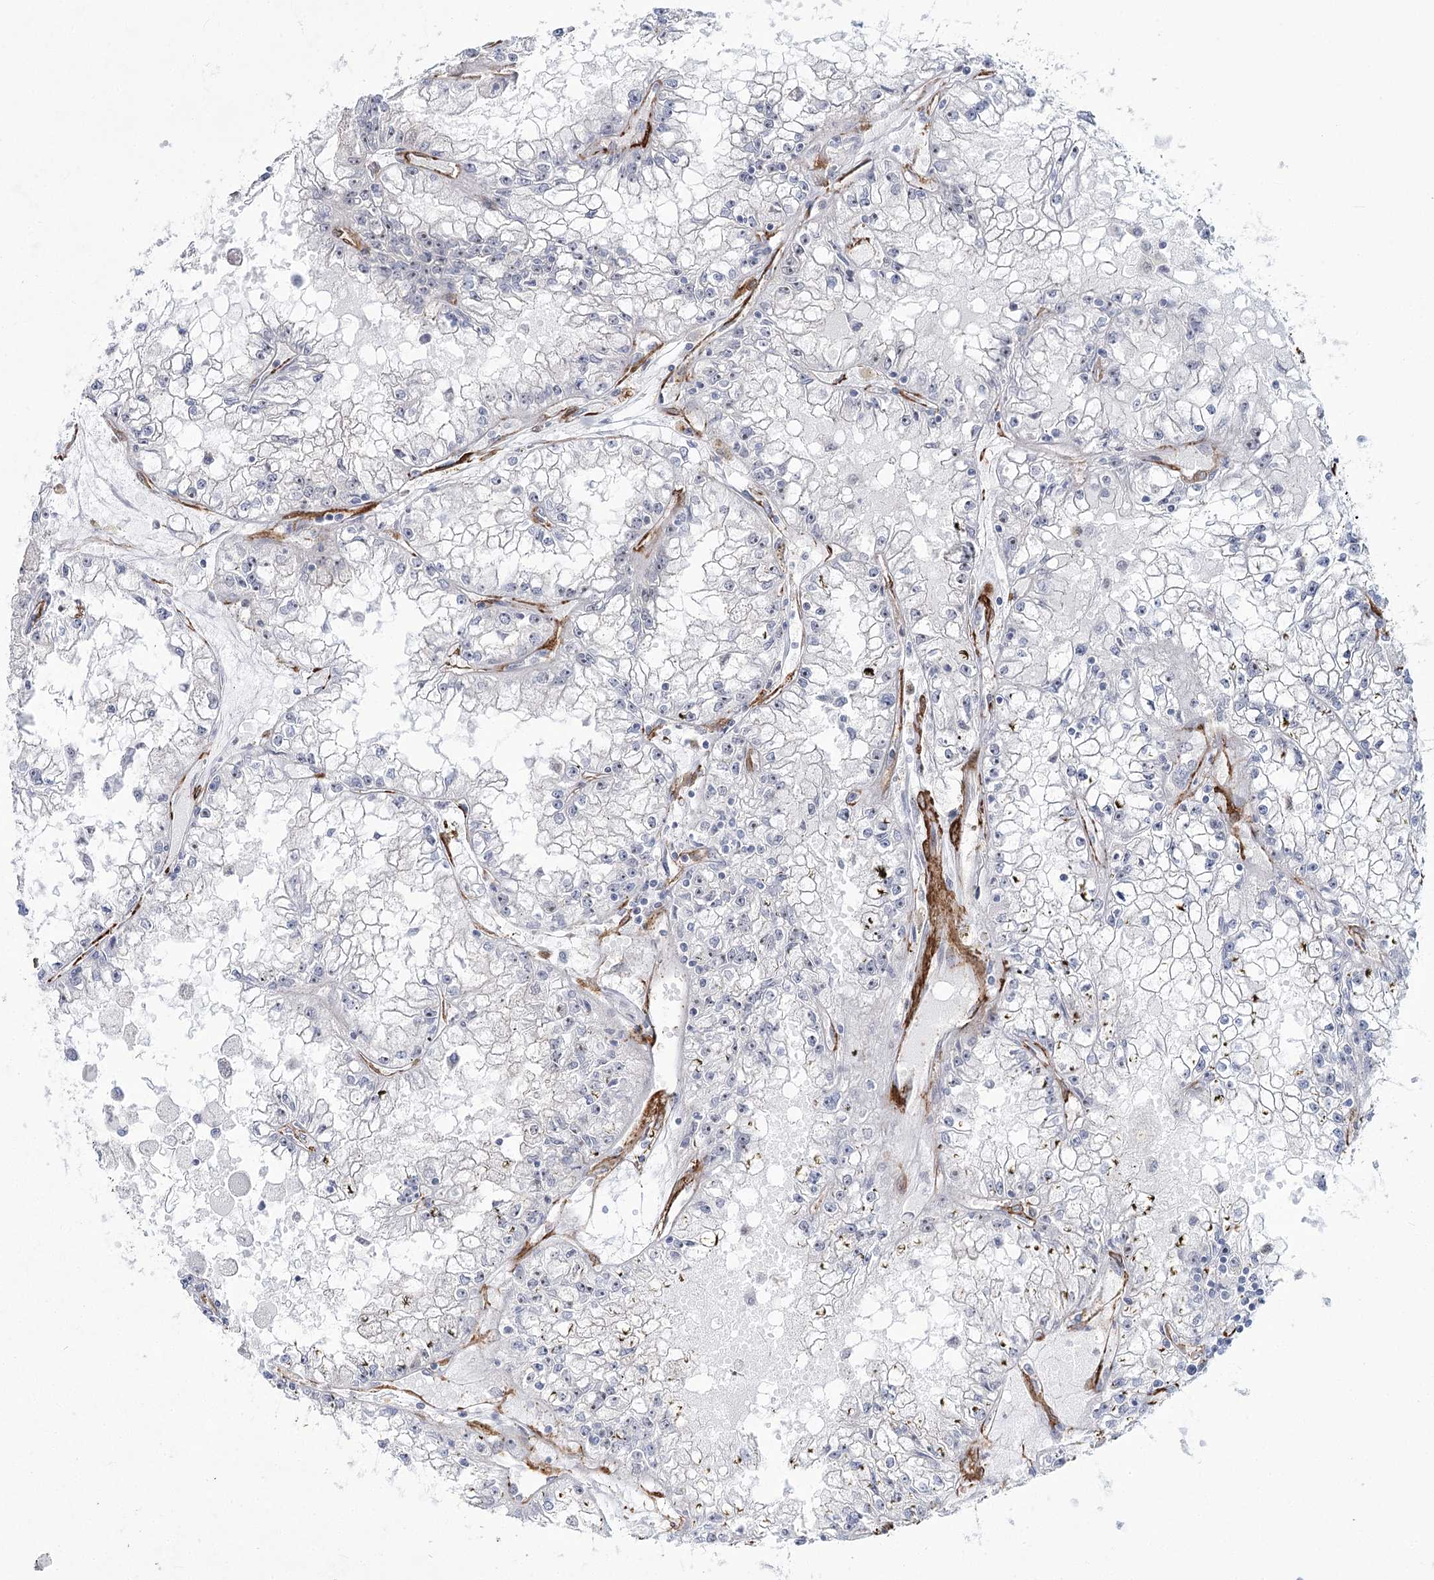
{"staining": {"intensity": "negative", "quantity": "none", "location": "none"}, "tissue": "renal cancer", "cell_type": "Tumor cells", "image_type": "cancer", "snomed": [{"axis": "morphology", "description": "Adenocarcinoma, NOS"}, {"axis": "topography", "description": "Kidney"}], "caption": "An immunohistochemistry micrograph of renal cancer (adenocarcinoma) is shown. There is no staining in tumor cells of renal cancer (adenocarcinoma). The staining is performed using DAB (3,3'-diaminobenzidine) brown chromogen with nuclei counter-stained in using hematoxylin.", "gene": "CWF19L1", "patient": {"sex": "male", "age": 56}}